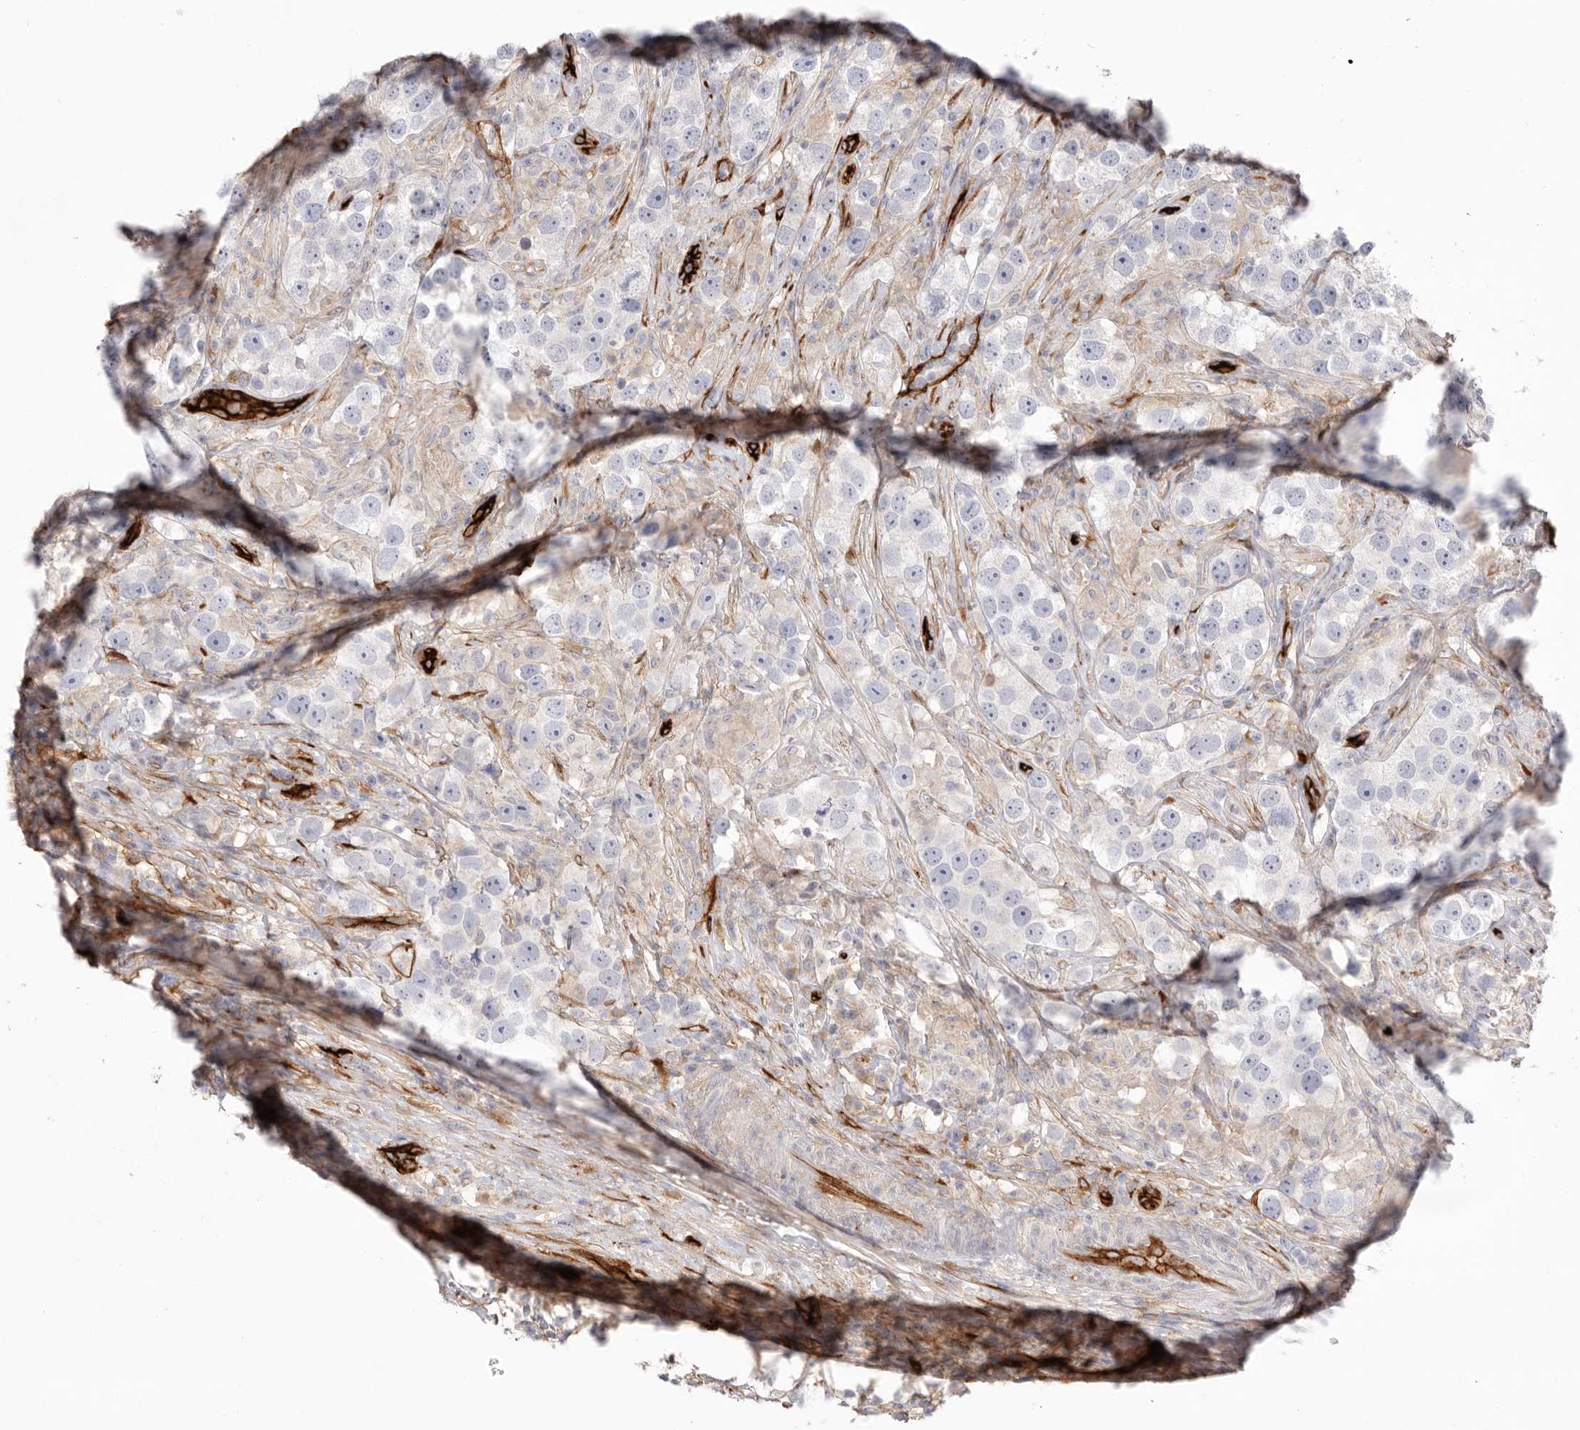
{"staining": {"intensity": "negative", "quantity": "none", "location": "none"}, "tissue": "testis cancer", "cell_type": "Tumor cells", "image_type": "cancer", "snomed": [{"axis": "morphology", "description": "Seminoma, NOS"}, {"axis": "topography", "description": "Testis"}], "caption": "A high-resolution histopathology image shows immunohistochemistry staining of seminoma (testis), which demonstrates no significant staining in tumor cells. (Immunohistochemistry, brightfield microscopy, high magnification).", "gene": "LRRC66", "patient": {"sex": "male", "age": 49}}